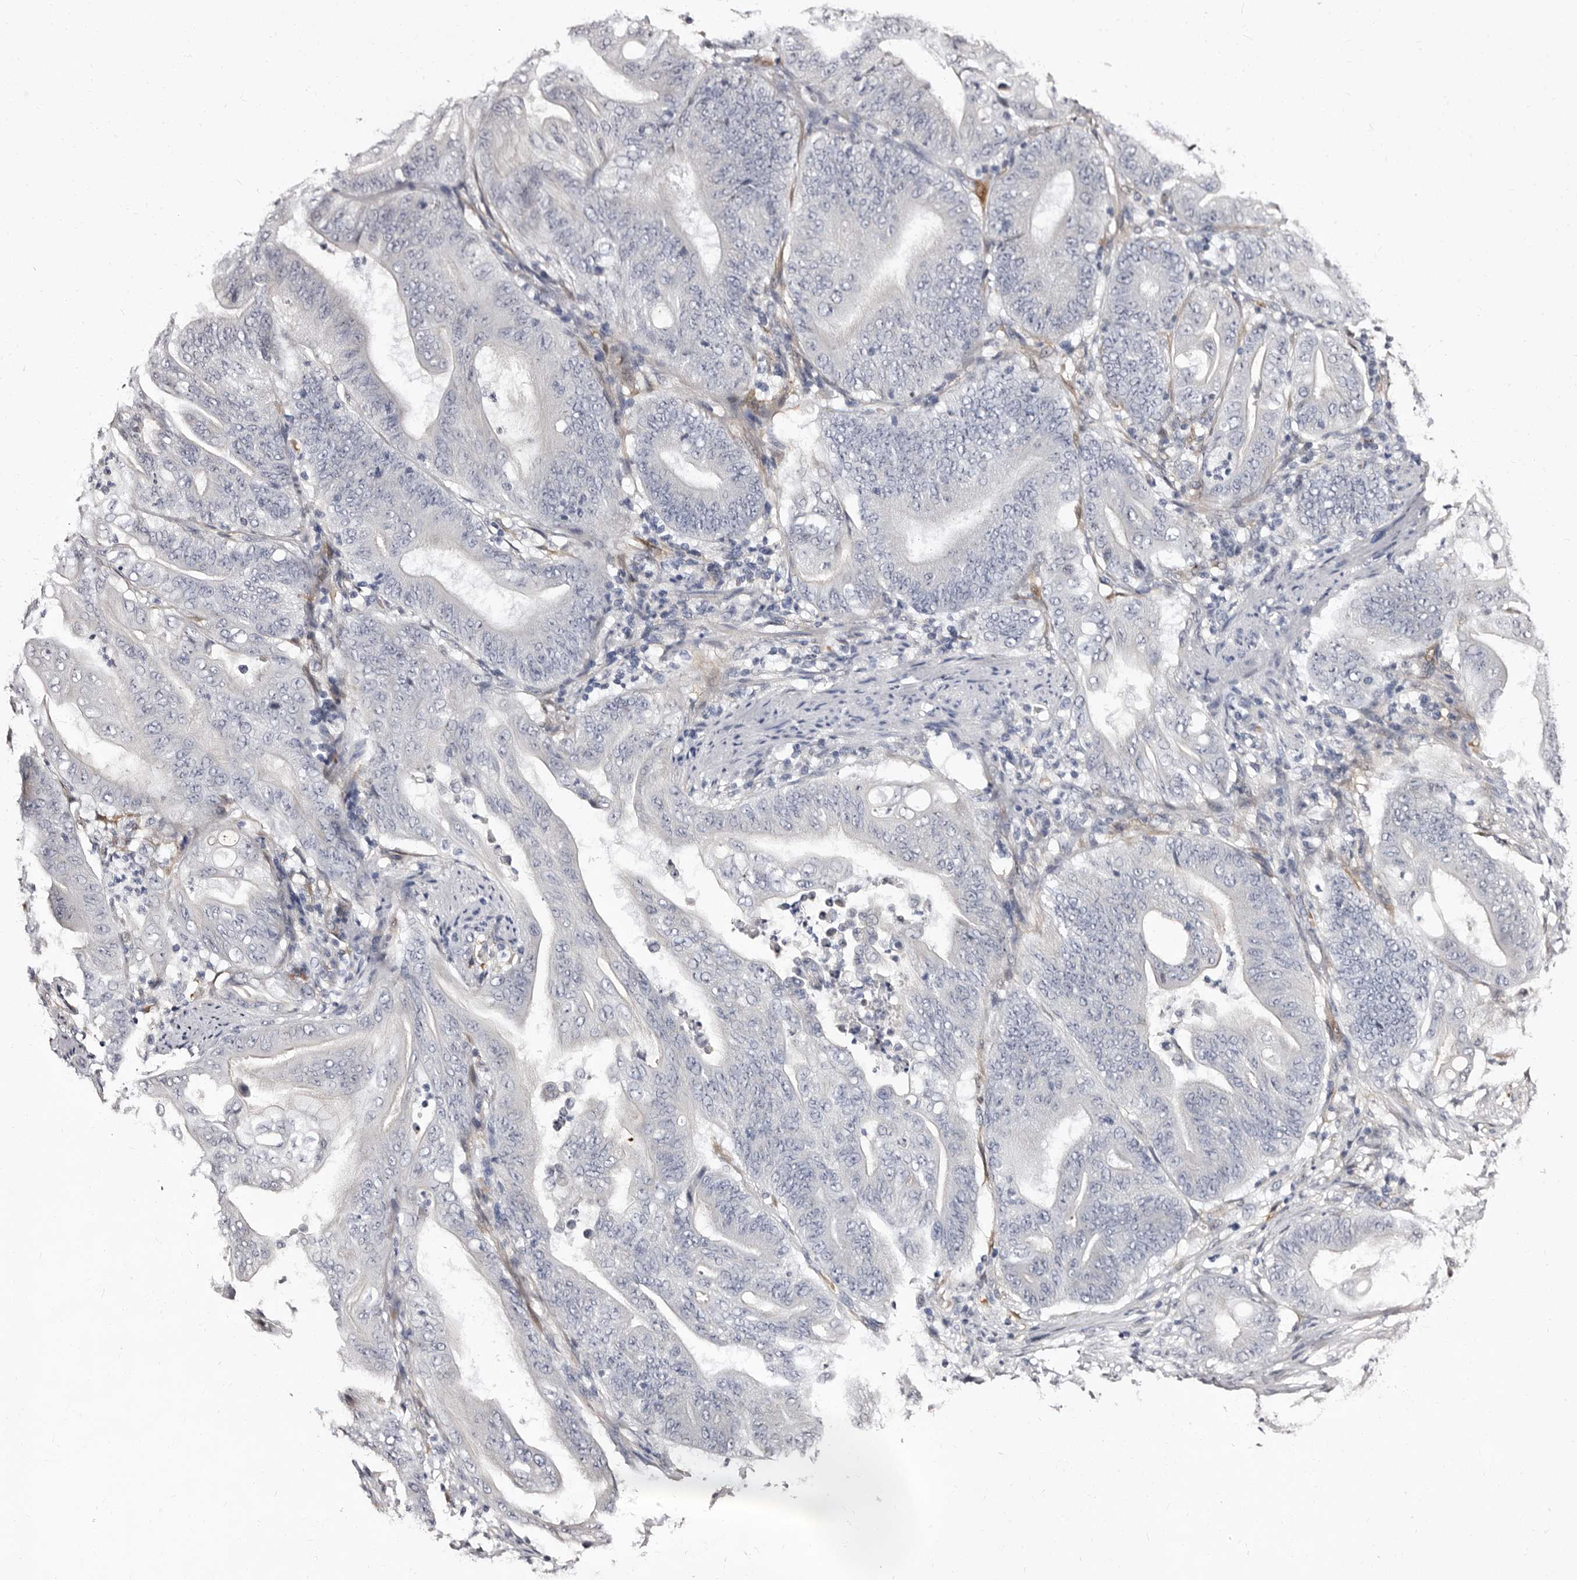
{"staining": {"intensity": "negative", "quantity": "none", "location": "none"}, "tissue": "stomach cancer", "cell_type": "Tumor cells", "image_type": "cancer", "snomed": [{"axis": "morphology", "description": "Adenocarcinoma, NOS"}, {"axis": "topography", "description": "Stomach"}], "caption": "Tumor cells show no significant protein positivity in stomach cancer (adenocarcinoma). (IHC, brightfield microscopy, high magnification).", "gene": "BPGM", "patient": {"sex": "female", "age": 73}}